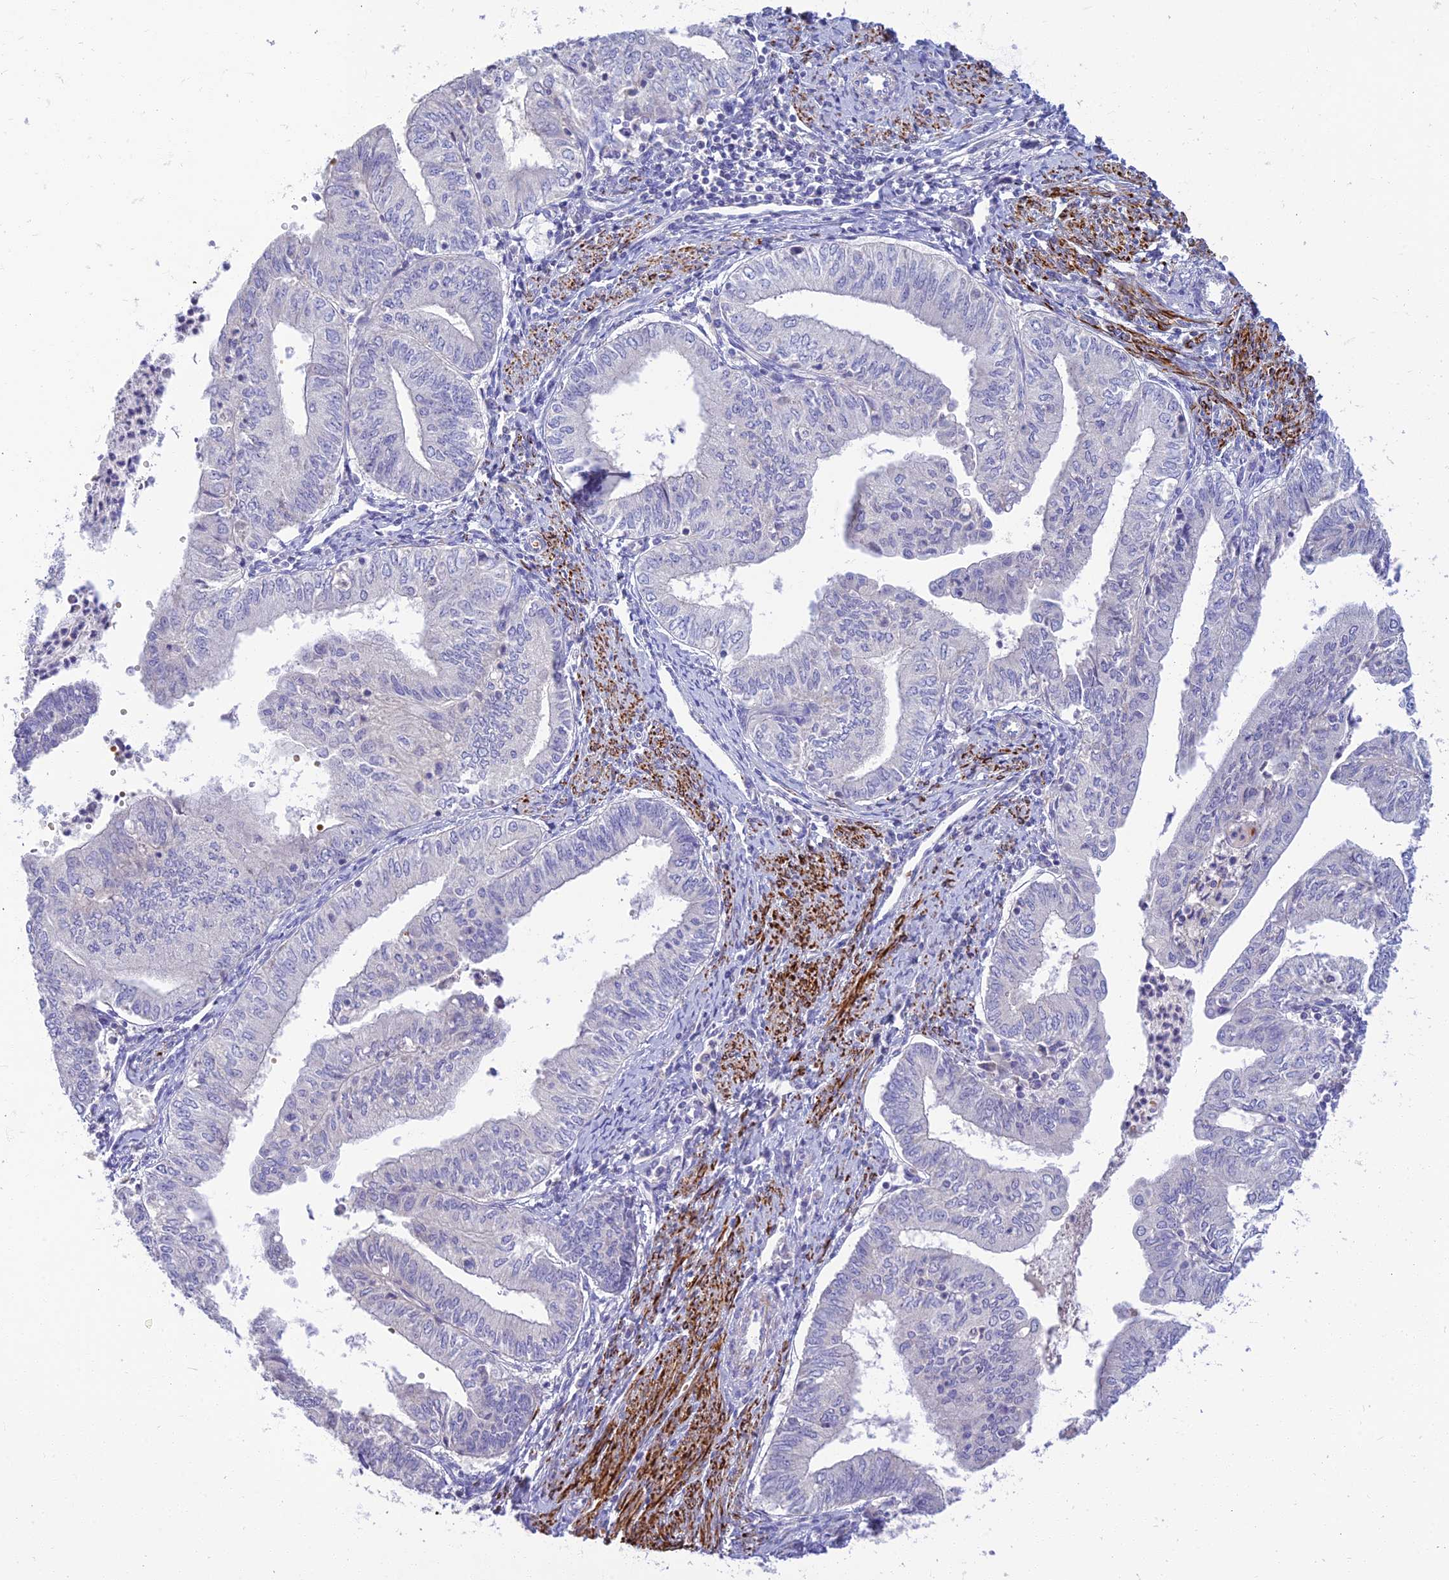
{"staining": {"intensity": "negative", "quantity": "none", "location": "none"}, "tissue": "endometrial cancer", "cell_type": "Tumor cells", "image_type": "cancer", "snomed": [{"axis": "morphology", "description": "Adenocarcinoma, NOS"}, {"axis": "topography", "description": "Endometrium"}], "caption": "Image shows no protein positivity in tumor cells of endometrial cancer (adenocarcinoma) tissue.", "gene": "CLIP4", "patient": {"sex": "female", "age": 66}}